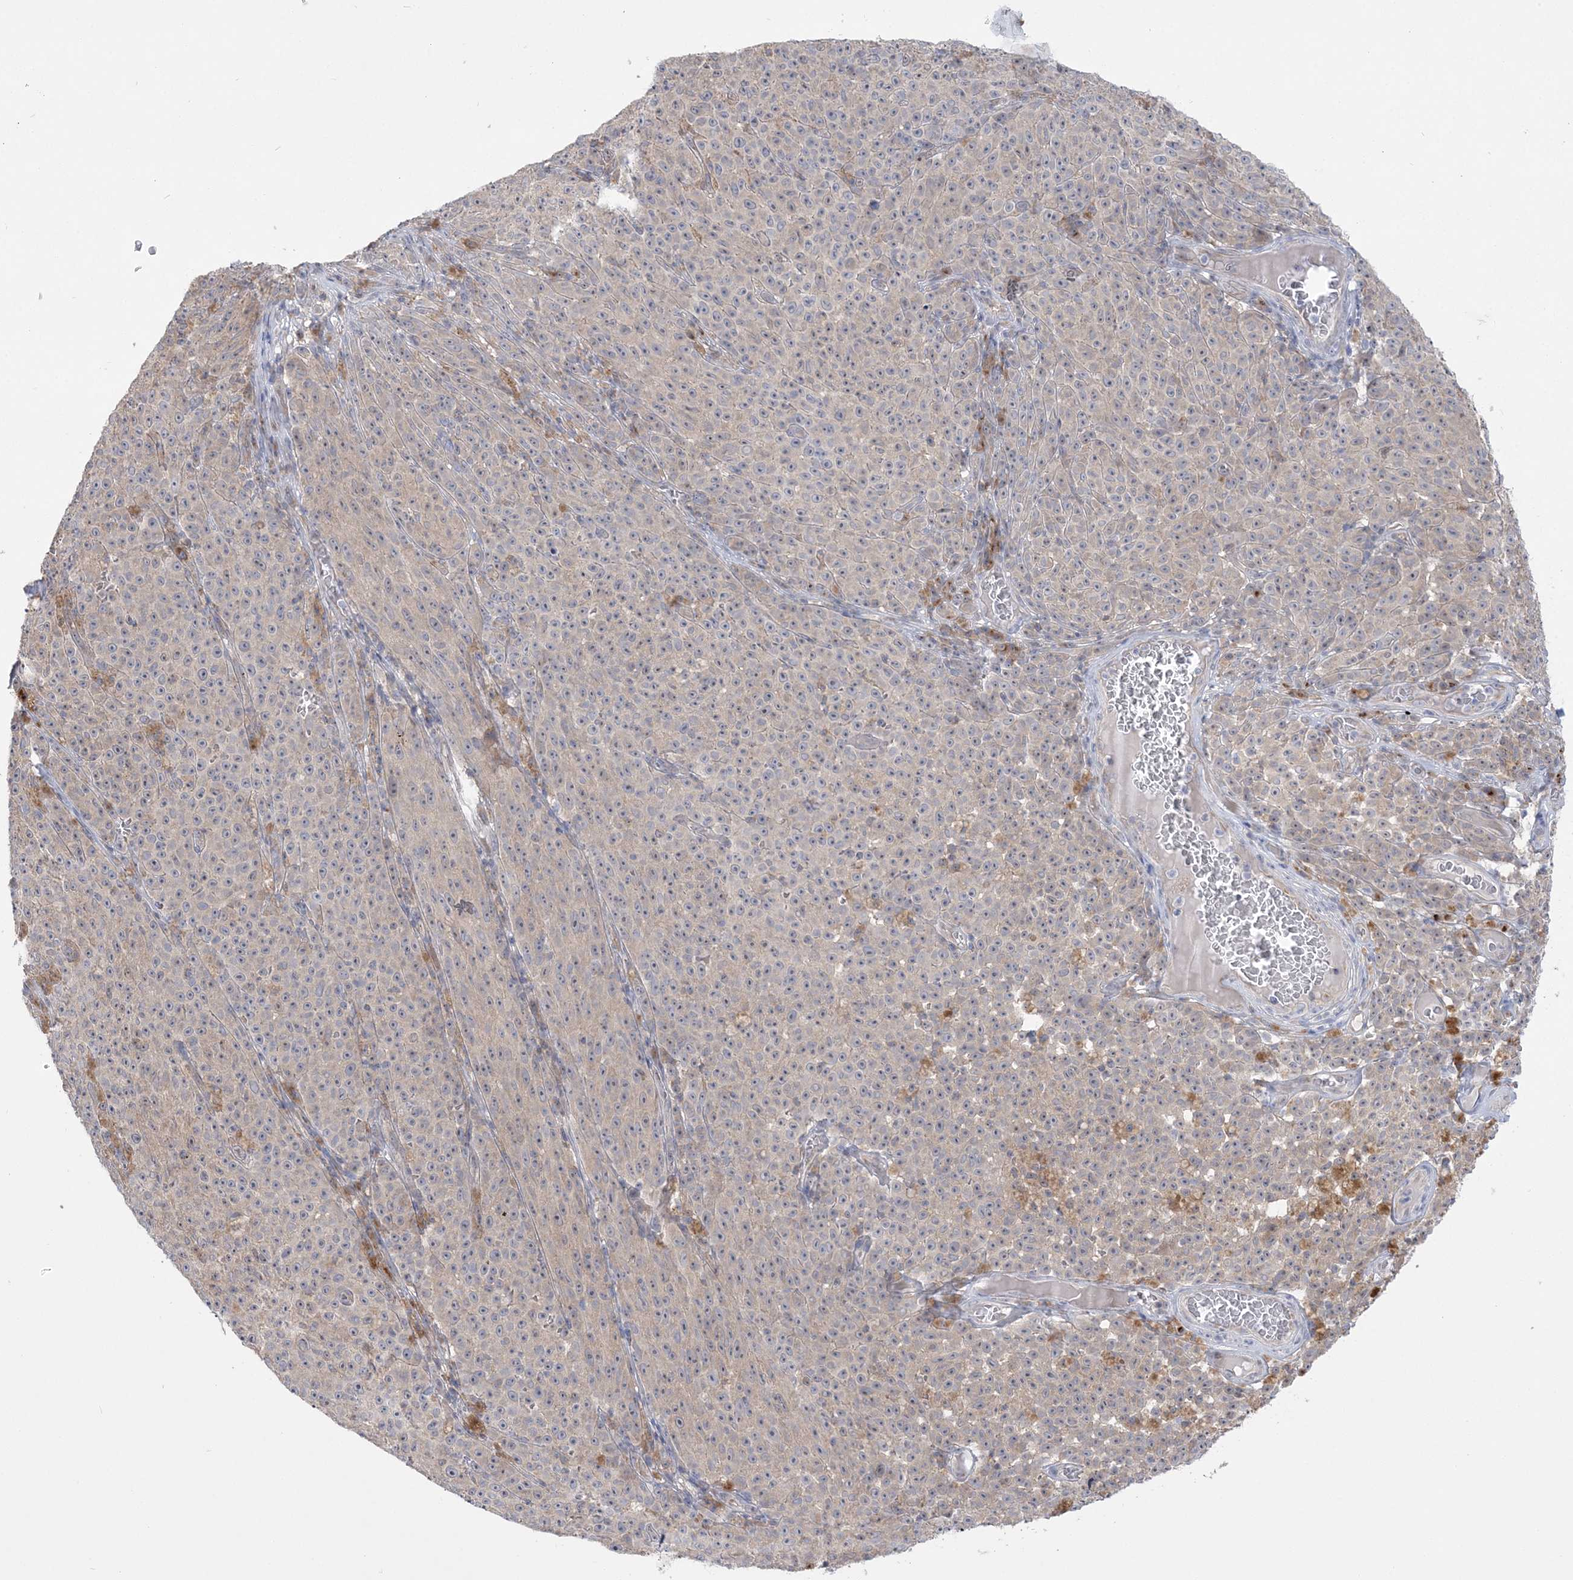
{"staining": {"intensity": "weak", "quantity": "25%-75%", "location": "cytoplasmic/membranous"}, "tissue": "melanoma", "cell_type": "Tumor cells", "image_type": "cancer", "snomed": [{"axis": "morphology", "description": "Malignant melanoma, NOS"}, {"axis": "topography", "description": "Skin"}], "caption": "About 25%-75% of tumor cells in human malignant melanoma exhibit weak cytoplasmic/membranous protein staining as visualized by brown immunohistochemical staining.", "gene": "MMADHC", "patient": {"sex": "female", "age": 82}}